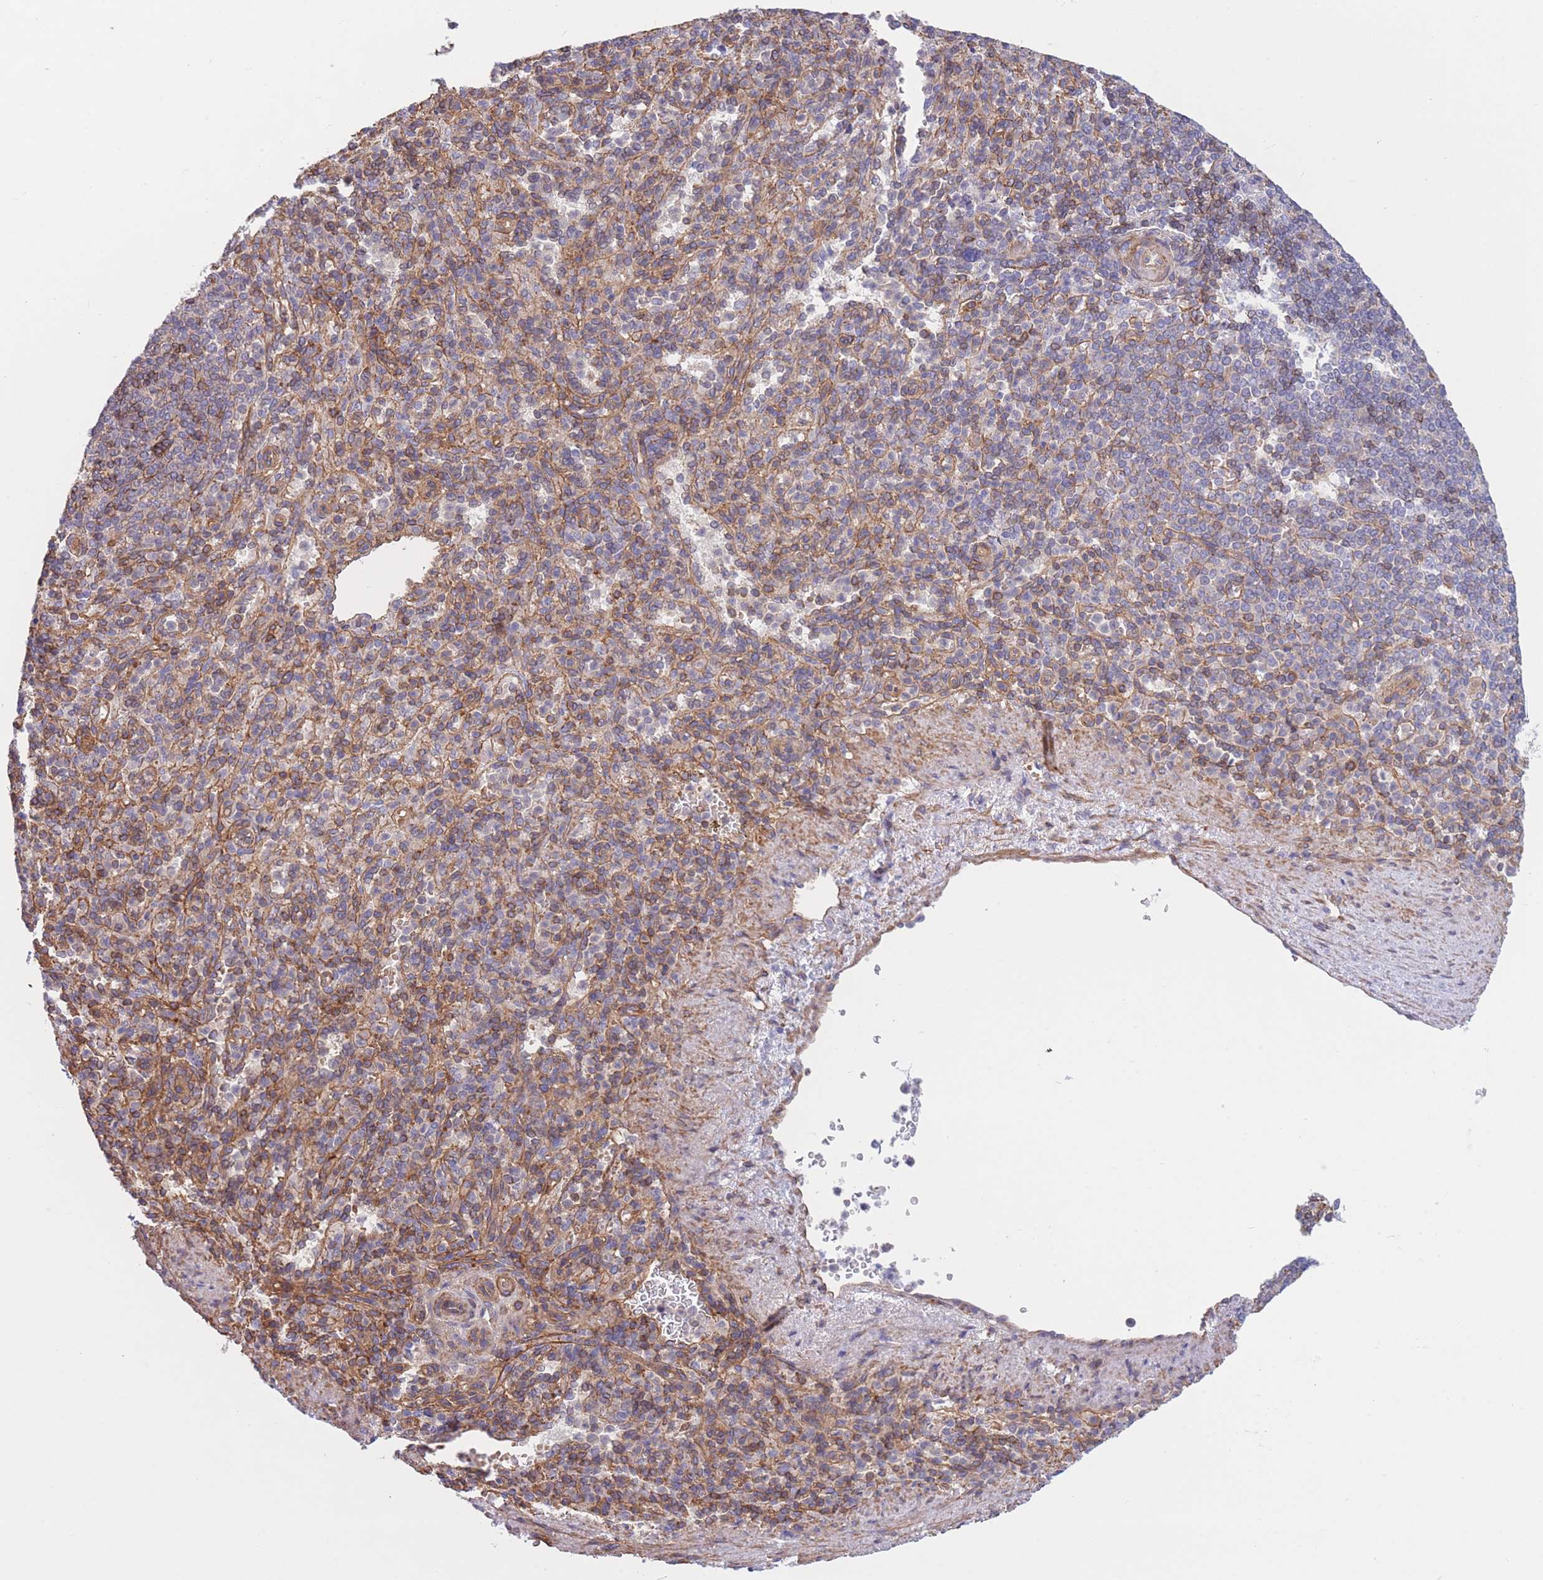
{"staining": {"intensity": "moderate", "quantity": "25%-75%", "location": "cytoplasmic/membranous"}, "tissue": "spleen", "cell_type": "Cells in red pulp", "image_type": "normal", "snomed": [{"axis": "morphology", "description": "Normal tissue, NOS"}, {"axis": "topography", "description": "Spleen"}], "caption": "The photomicrograph reveals a brown stain indicating the presence of a protein in the cytoplasmic/membranous of cells in red pulp in spleen.", "gene": "CDC25B", "patient": {"sex": "female", "age": 74}}